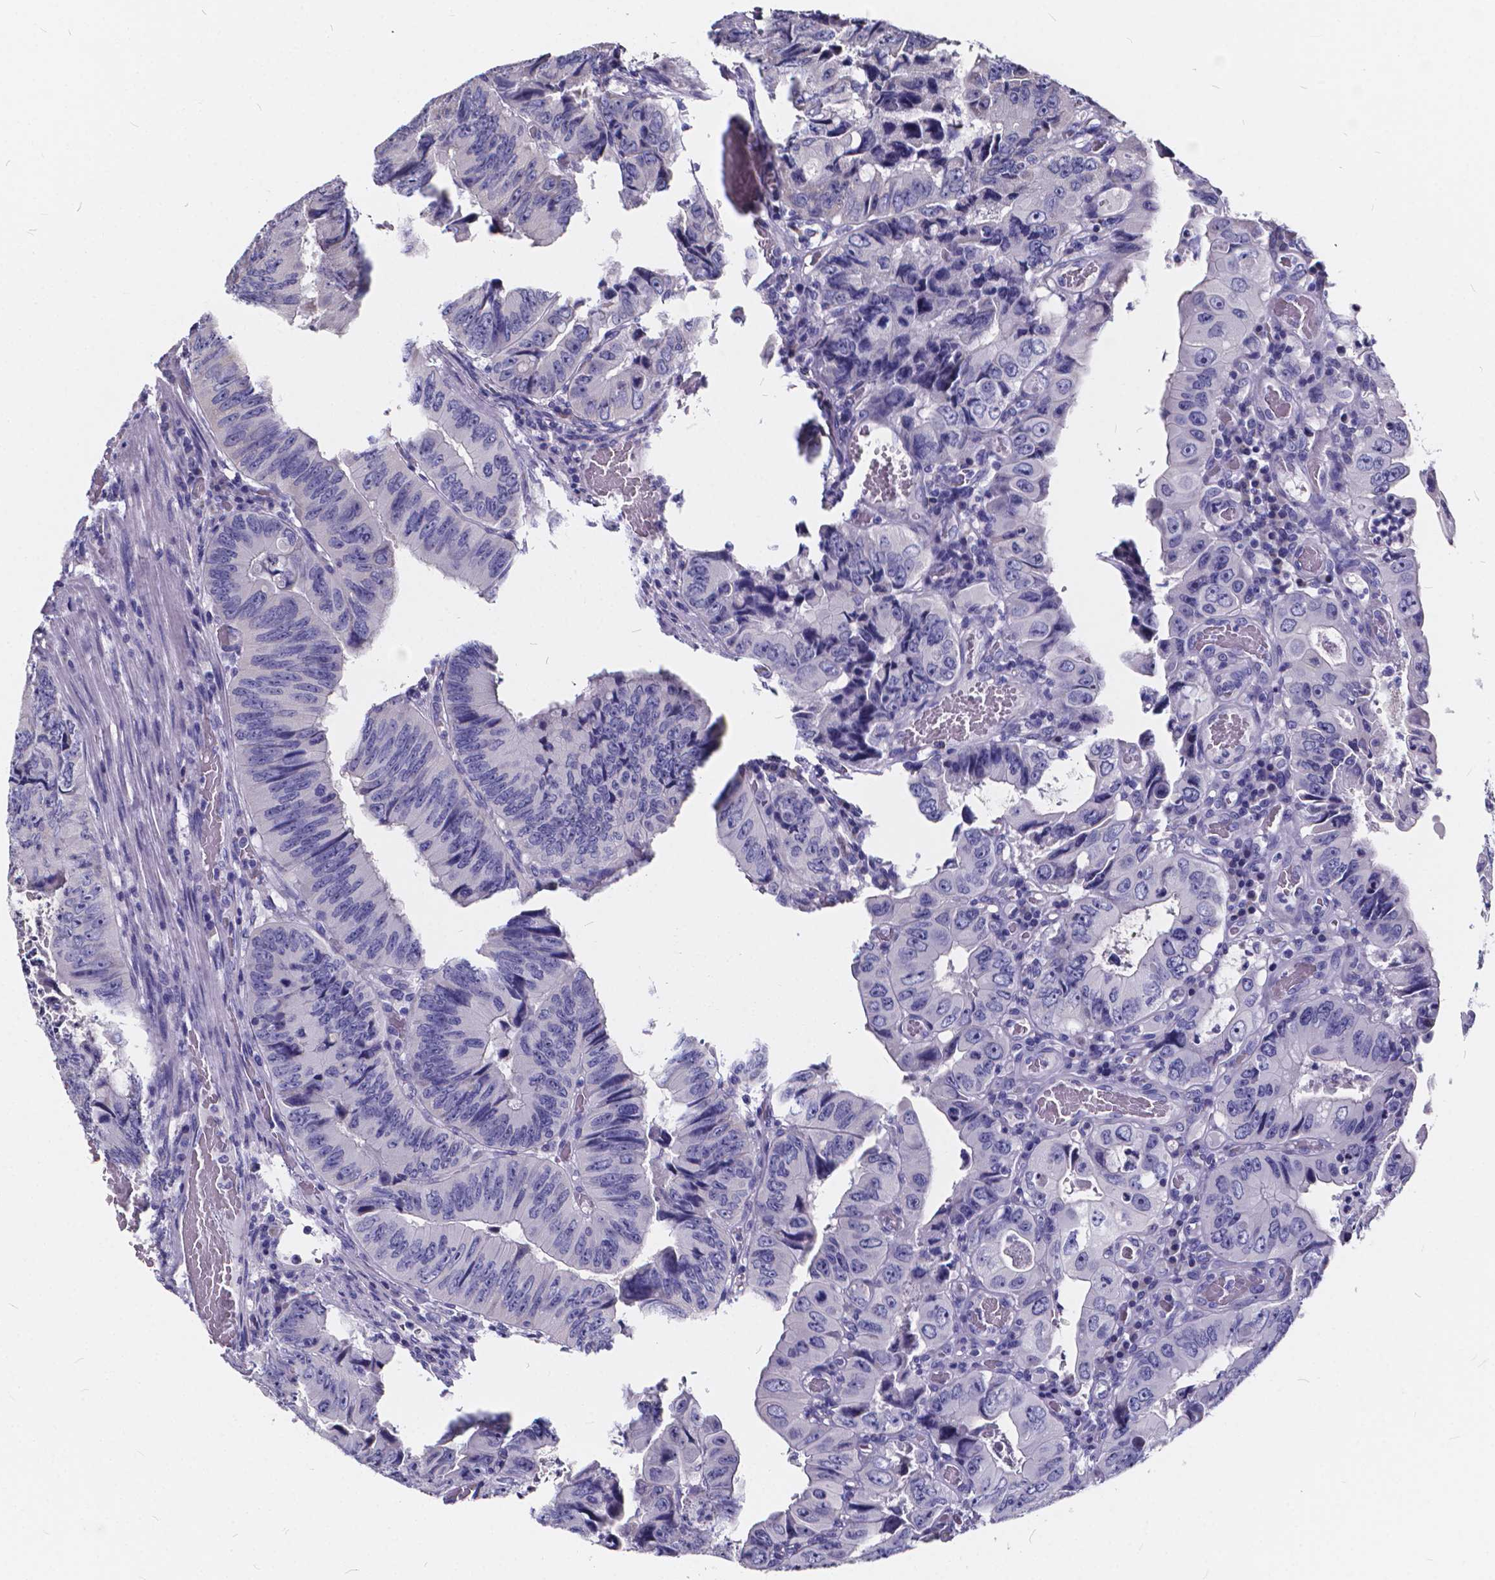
{"staining": {"intensity": "negative", "quantity": "none", "location": "none"}, "tissue": "colorectal cancer", "cell_type": "Tumor cells", "image_type": "cancer", "snomed": [{"axis": "morphology", "description": "Adenocarcinoma, NOS"}, {"axis": "topography", "description": "Colon"}], "caption": "Immunohistochemistry (IHC) histopathology image of human colorectal adenocarcinoma stained for a protein (brown), which shows no positivity in tumor cells.", "gene": "SPEF2", "patient": {"sex": "female", "age": 84}}